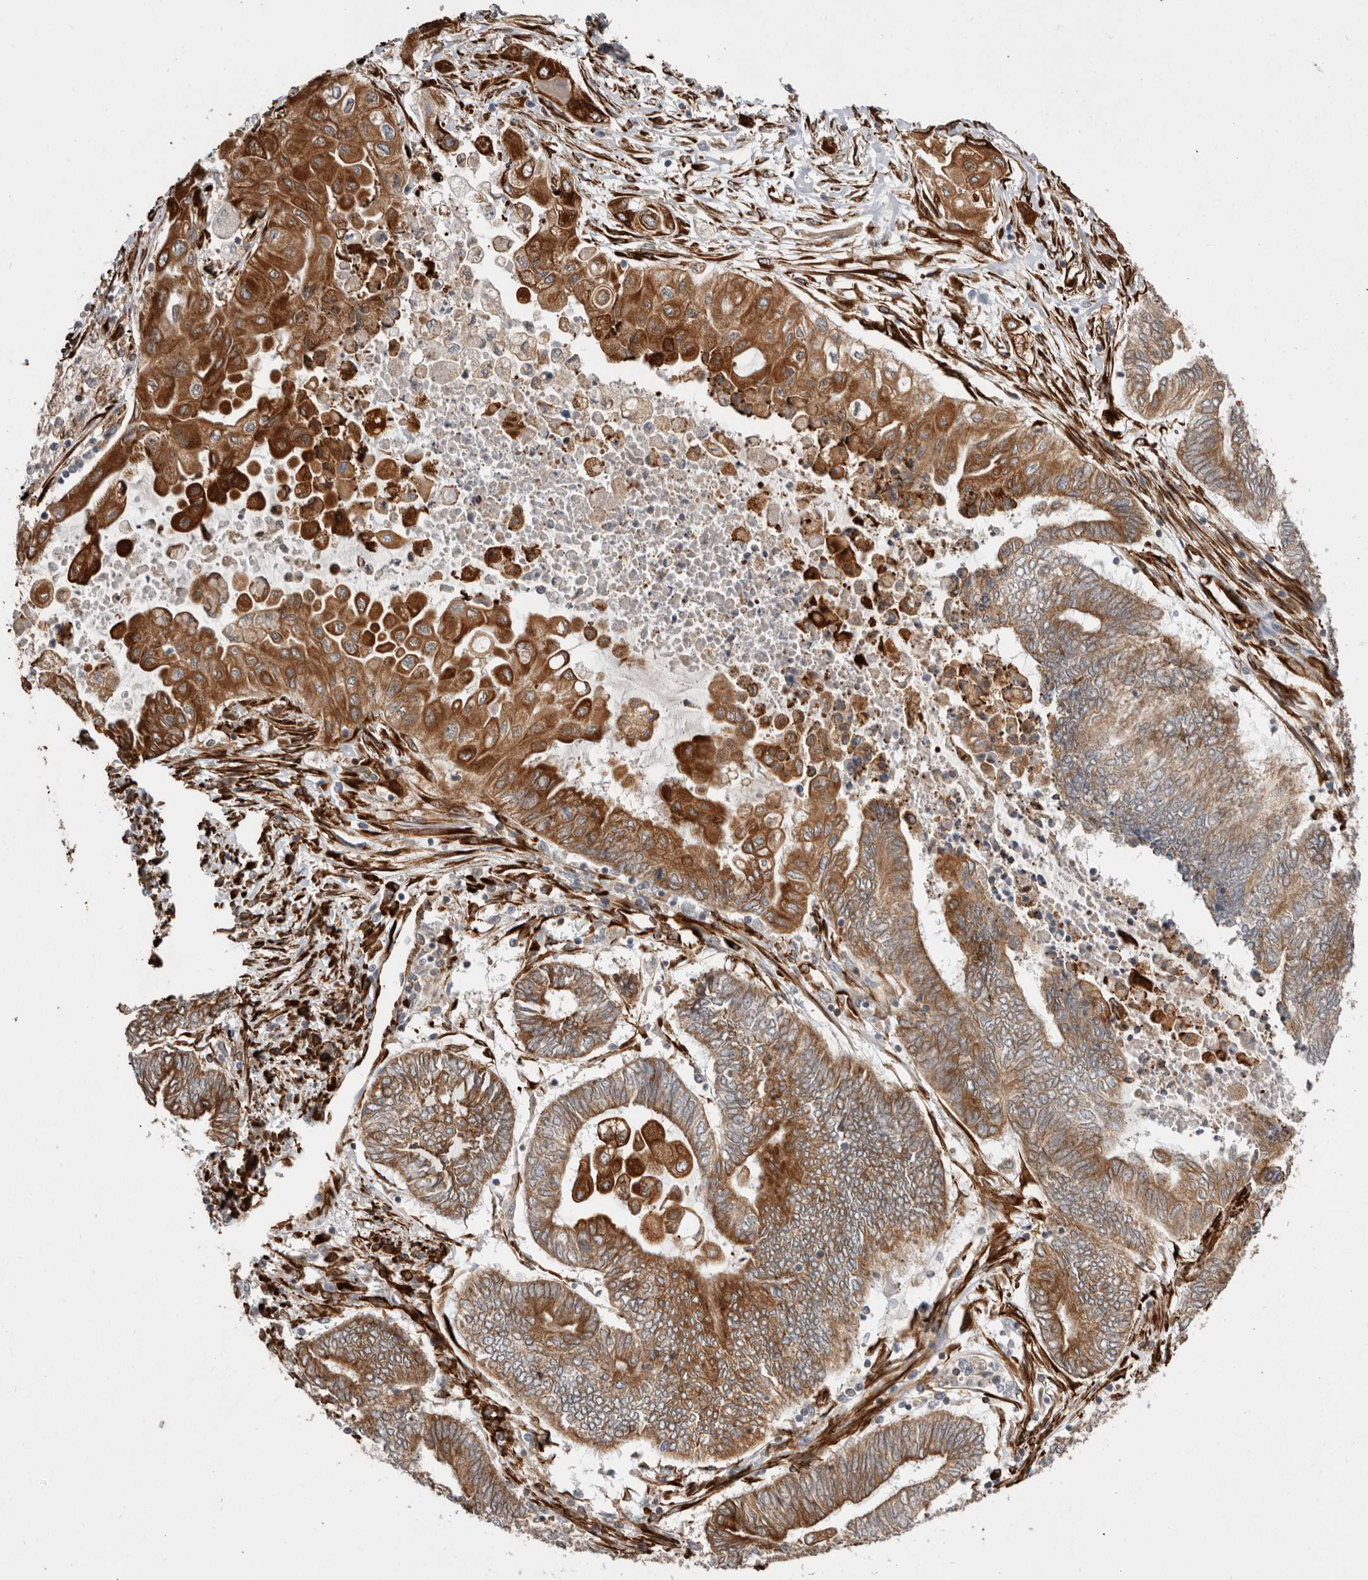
{"staining": {"intensity": "strong", "quantity": ">75%", "location": "cytoplasmic/membranous"}, "tissue": "endometrial cancer", "cell_type": "Tumor cells", "image_type": "cancer", "snomed": [{"axis": "morphology", "description": "Adenocarcinoma, NOS"}, {"axis": "topography", "description": "Uterus"}, {"axis": "topography", "description": "Endometrium"}], "caption": "Human endometrial cancer stained with a brown dye reveals strong cytoplasmic/membranous positive expression in approximately >75% of tumor cells.", "gene": "WDTC1", "patient": {"sex": "female", "age": 70}}